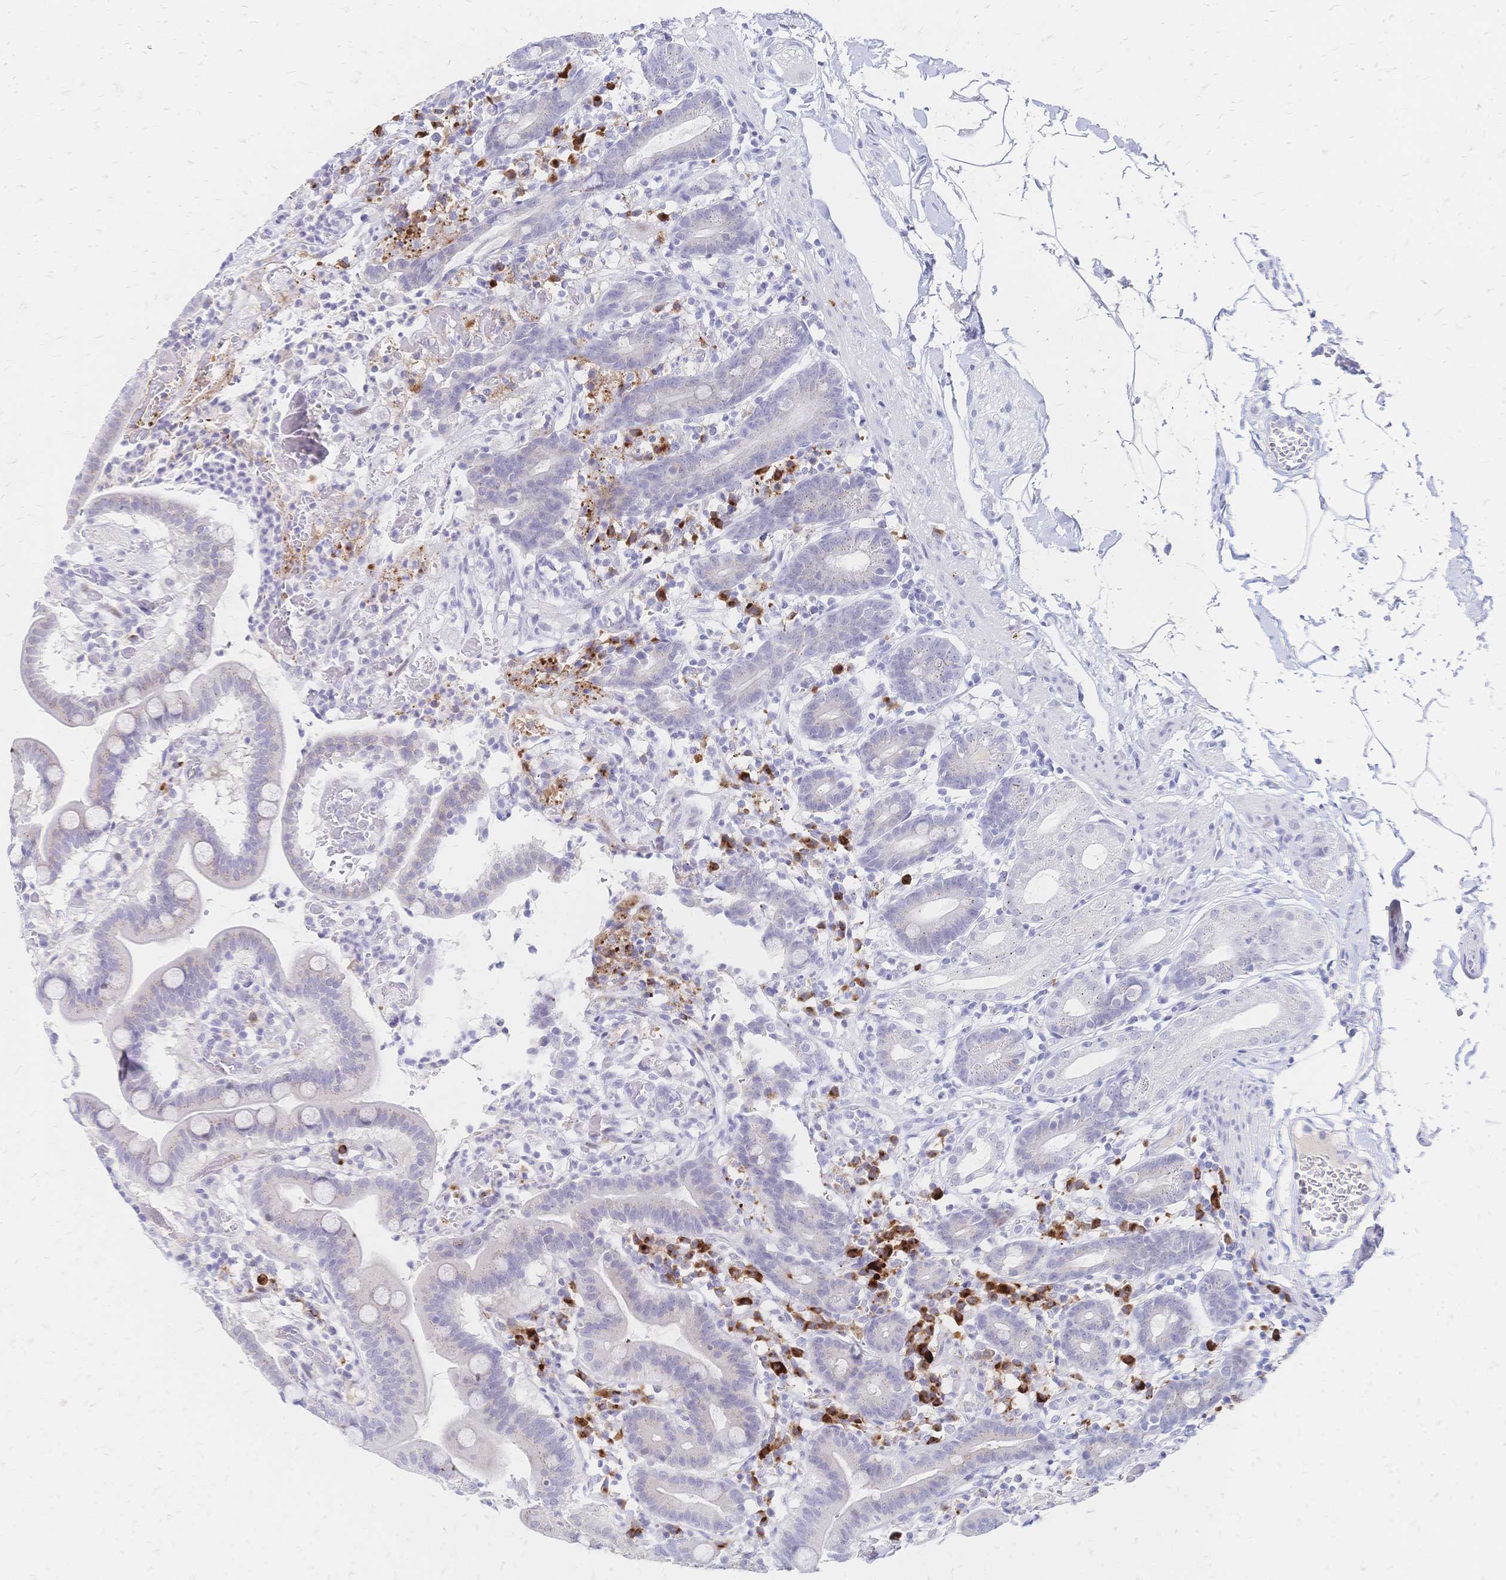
{"staining": {"intensity": "negative", "quantity": "none", "location": "none"}, "tissue": "duodenum", "cell_type": "Glandular cells", "image_type": "normal", "snomed": [{"axis": "morphology", "description": "Normal tissue, NOS"}, {"axis": "topography", "description": "Pancreas"}, {"axis": "topography", "description": "Duodenum"}], "caption": "Protein analysis of normal duodenum reveals no significant expression in glandular cells.", "gene": "PSORS1C2", "patient": {"sex": "male", "age": 59}}